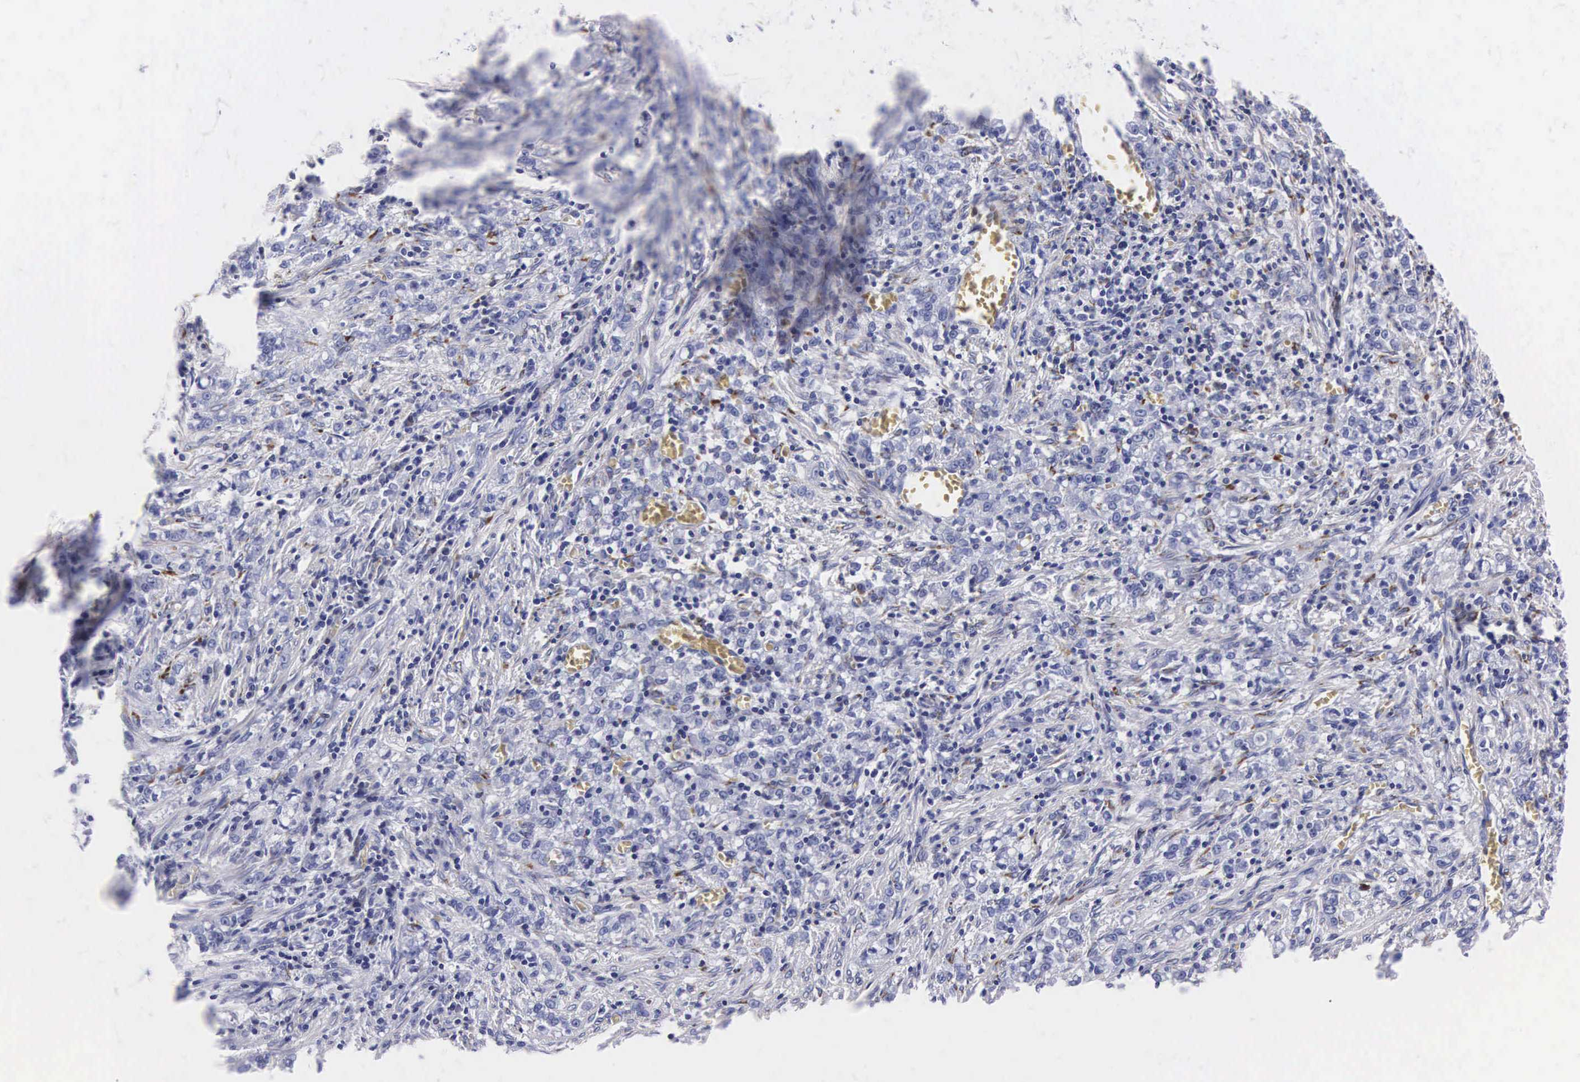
{"staining": {"intensity": "negative", "quantity": "none", "location": "none"}, "tissue": "stomach cancer", "cell_type": "Tumor cells", "image_type": "cancer", "snomed": [{"axis": "morphology", "description": "Adenocarcinoma, NOS"}, {"axis": "topography", "description": "Stomach"}], "caption": "DAB immunohistochemical staining of human adenocarcinoma (stomach) reveals no significant positivity in tumor cells. Brightfield microscopy of immunohistochemistry stained with DAB (3,3'-diaminobenzidine) (brown) and hematoxylin (blue), captured at high magnification.", "gene": "ENO2", "patient": {"sex": "male", "age": 72}}